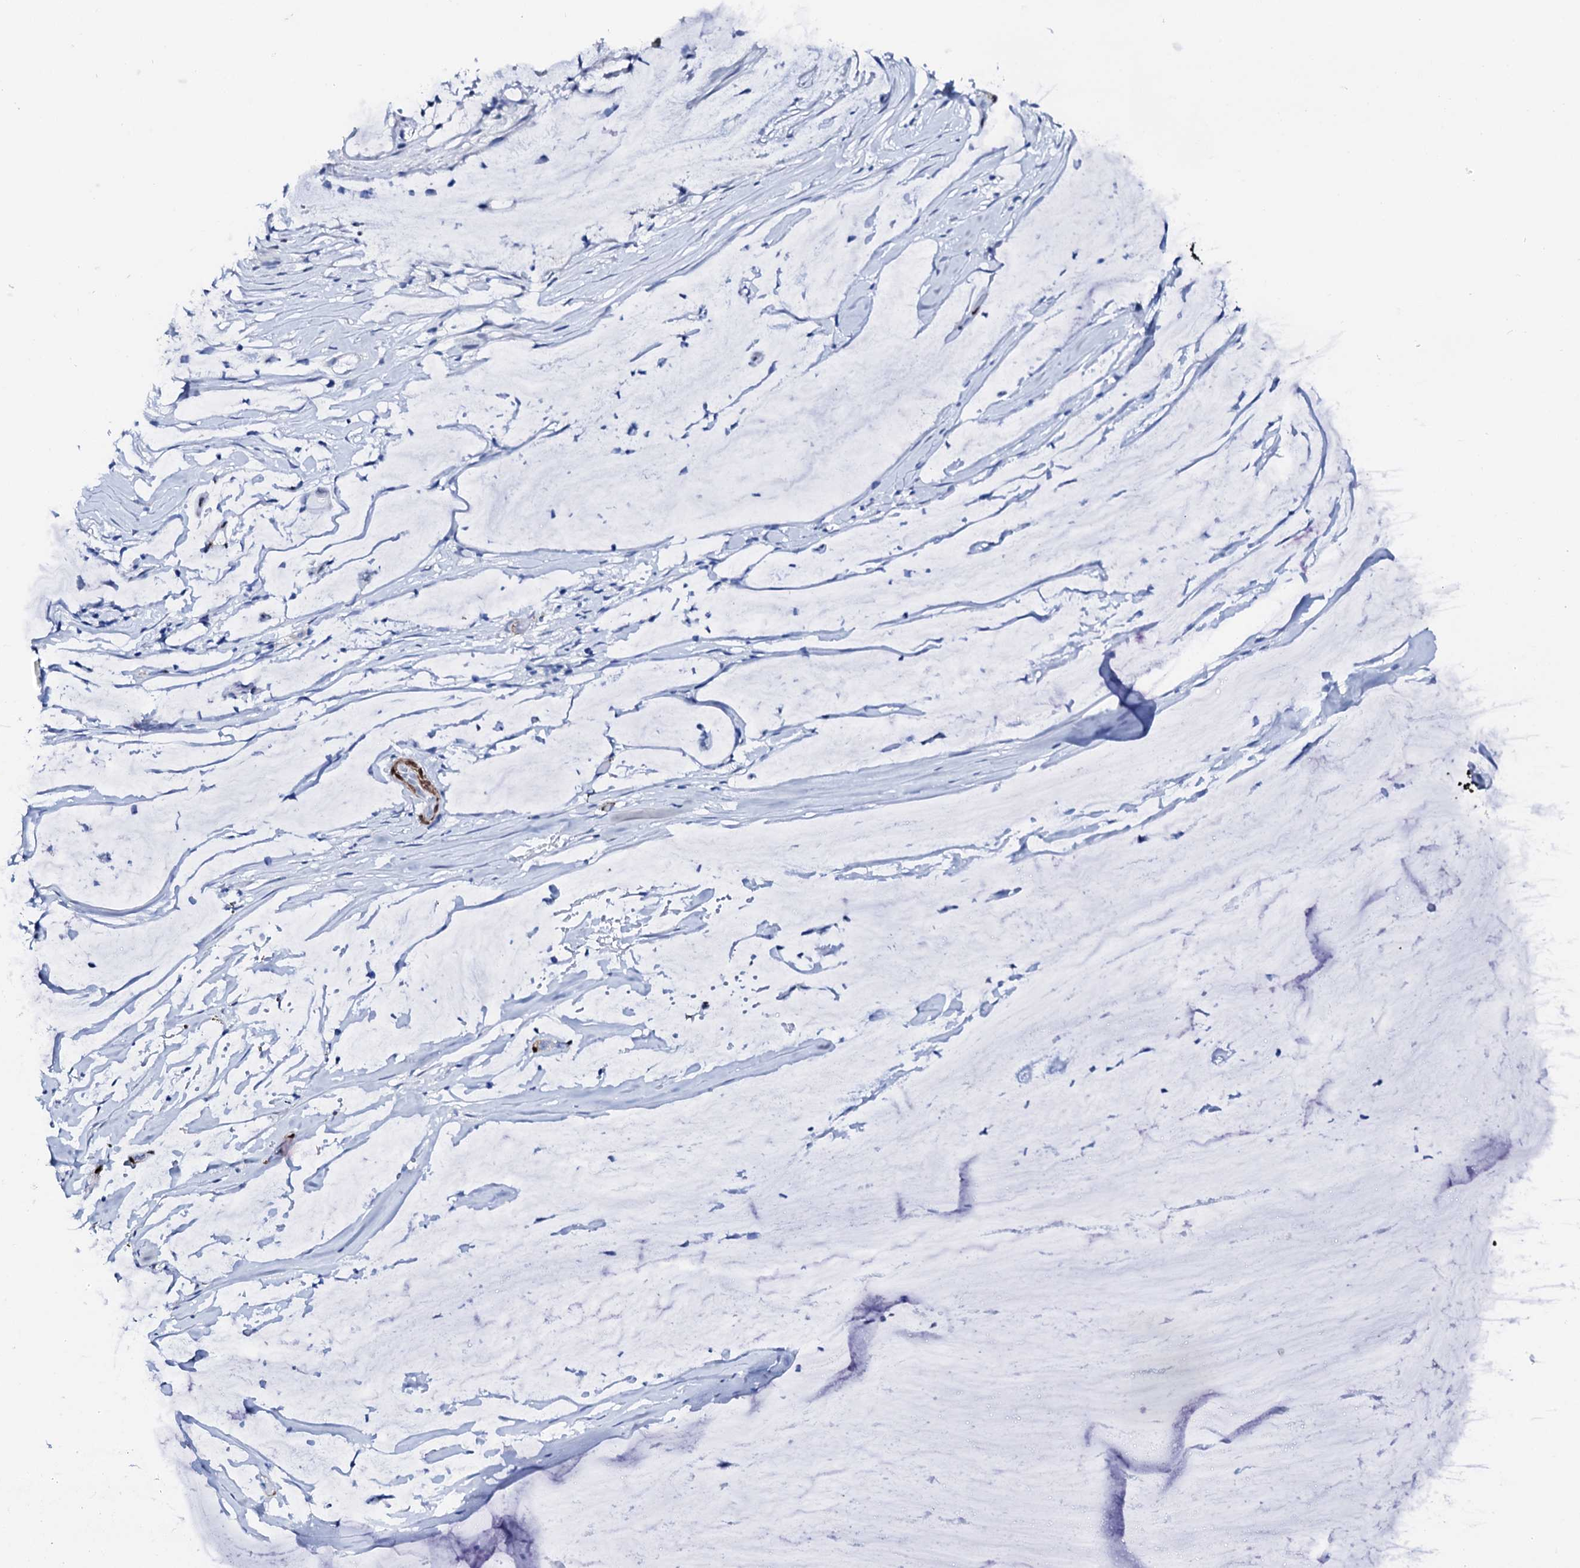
{"staining": {"intensity": "negative", "quantity": "none", "location": "none"}, "tissue": "ovarian cancer", "cell_type": "Tumor cells", "image_type": "cancer", "snomed": [{"axis": "morphology", "description": "Cystadenocarcinoma, mucinous, NOS"}, {"axis": "topography", "description": "Ovary"}], "caption": "Immunohistochemistry photomicrograph of neoplastic tissue: human mucinous cystadenocarcinoma (ovarian) stained with DAB (3,3'-diaminobenzidine) displays no significant protein positivity in tumor cells.", "gene": "NRIP2", "patient": {"sex": "female", "age": 39}}